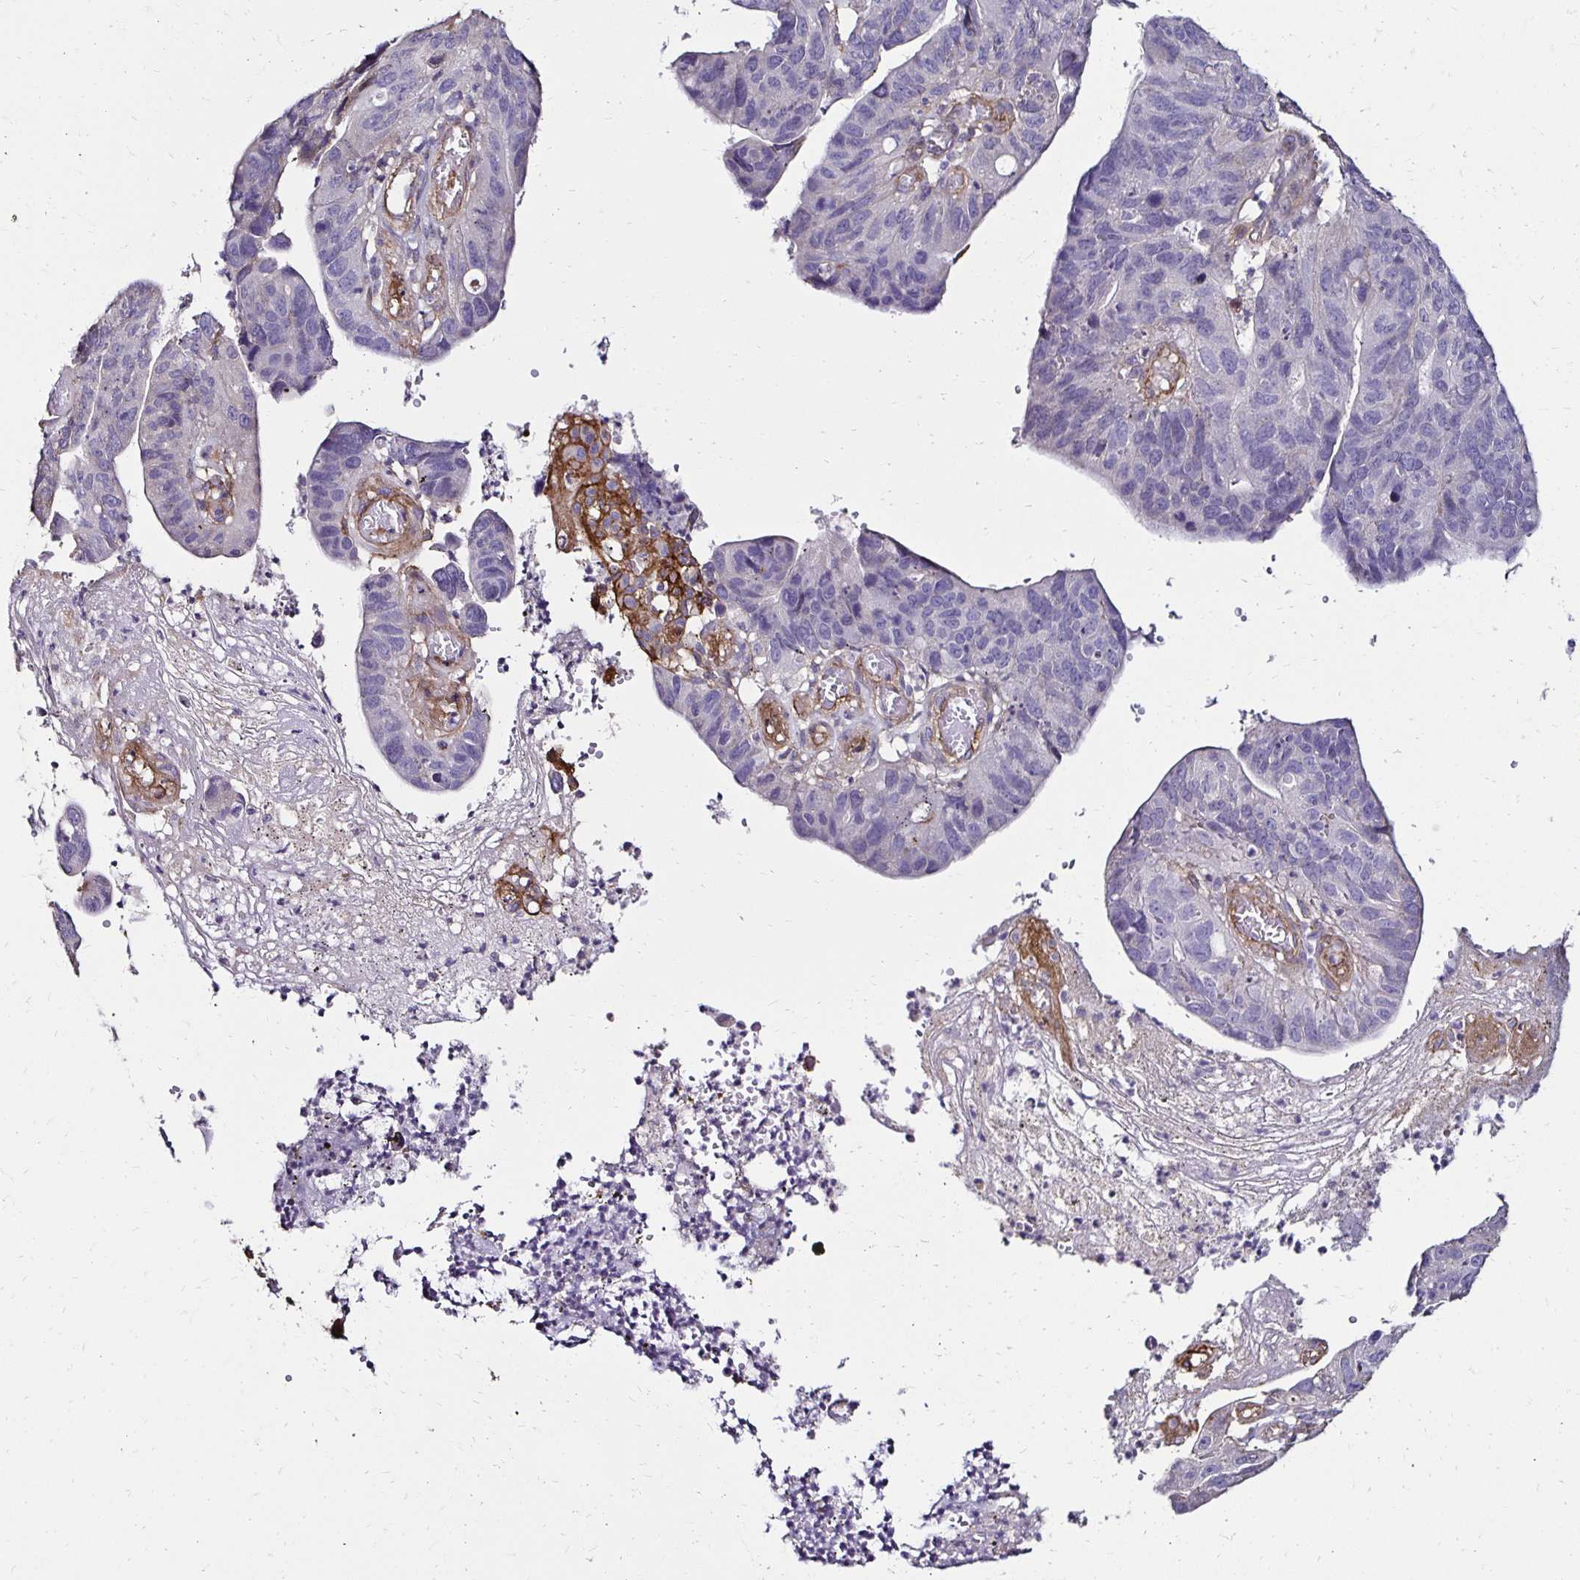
{"staining": {"intensity": "negative", "quantity": "none", "location": "none"}, "tissue": "stomach cancer", "cell_type": "Tumor cells", "image_type": "cancer", "snomed": [{"axis": "morphology", "description": "Adenocarcinoma, NOS"}, {"axis": "topography", "description": "Stomach"}], "caption": "The photomicrograph displays no staining of tumor cells in stomach cancer. (DAB immunohistochemistry (IHC), high magnification).", "gene": "ITGB1", "patient": {"sex": "male", "age": 59}}